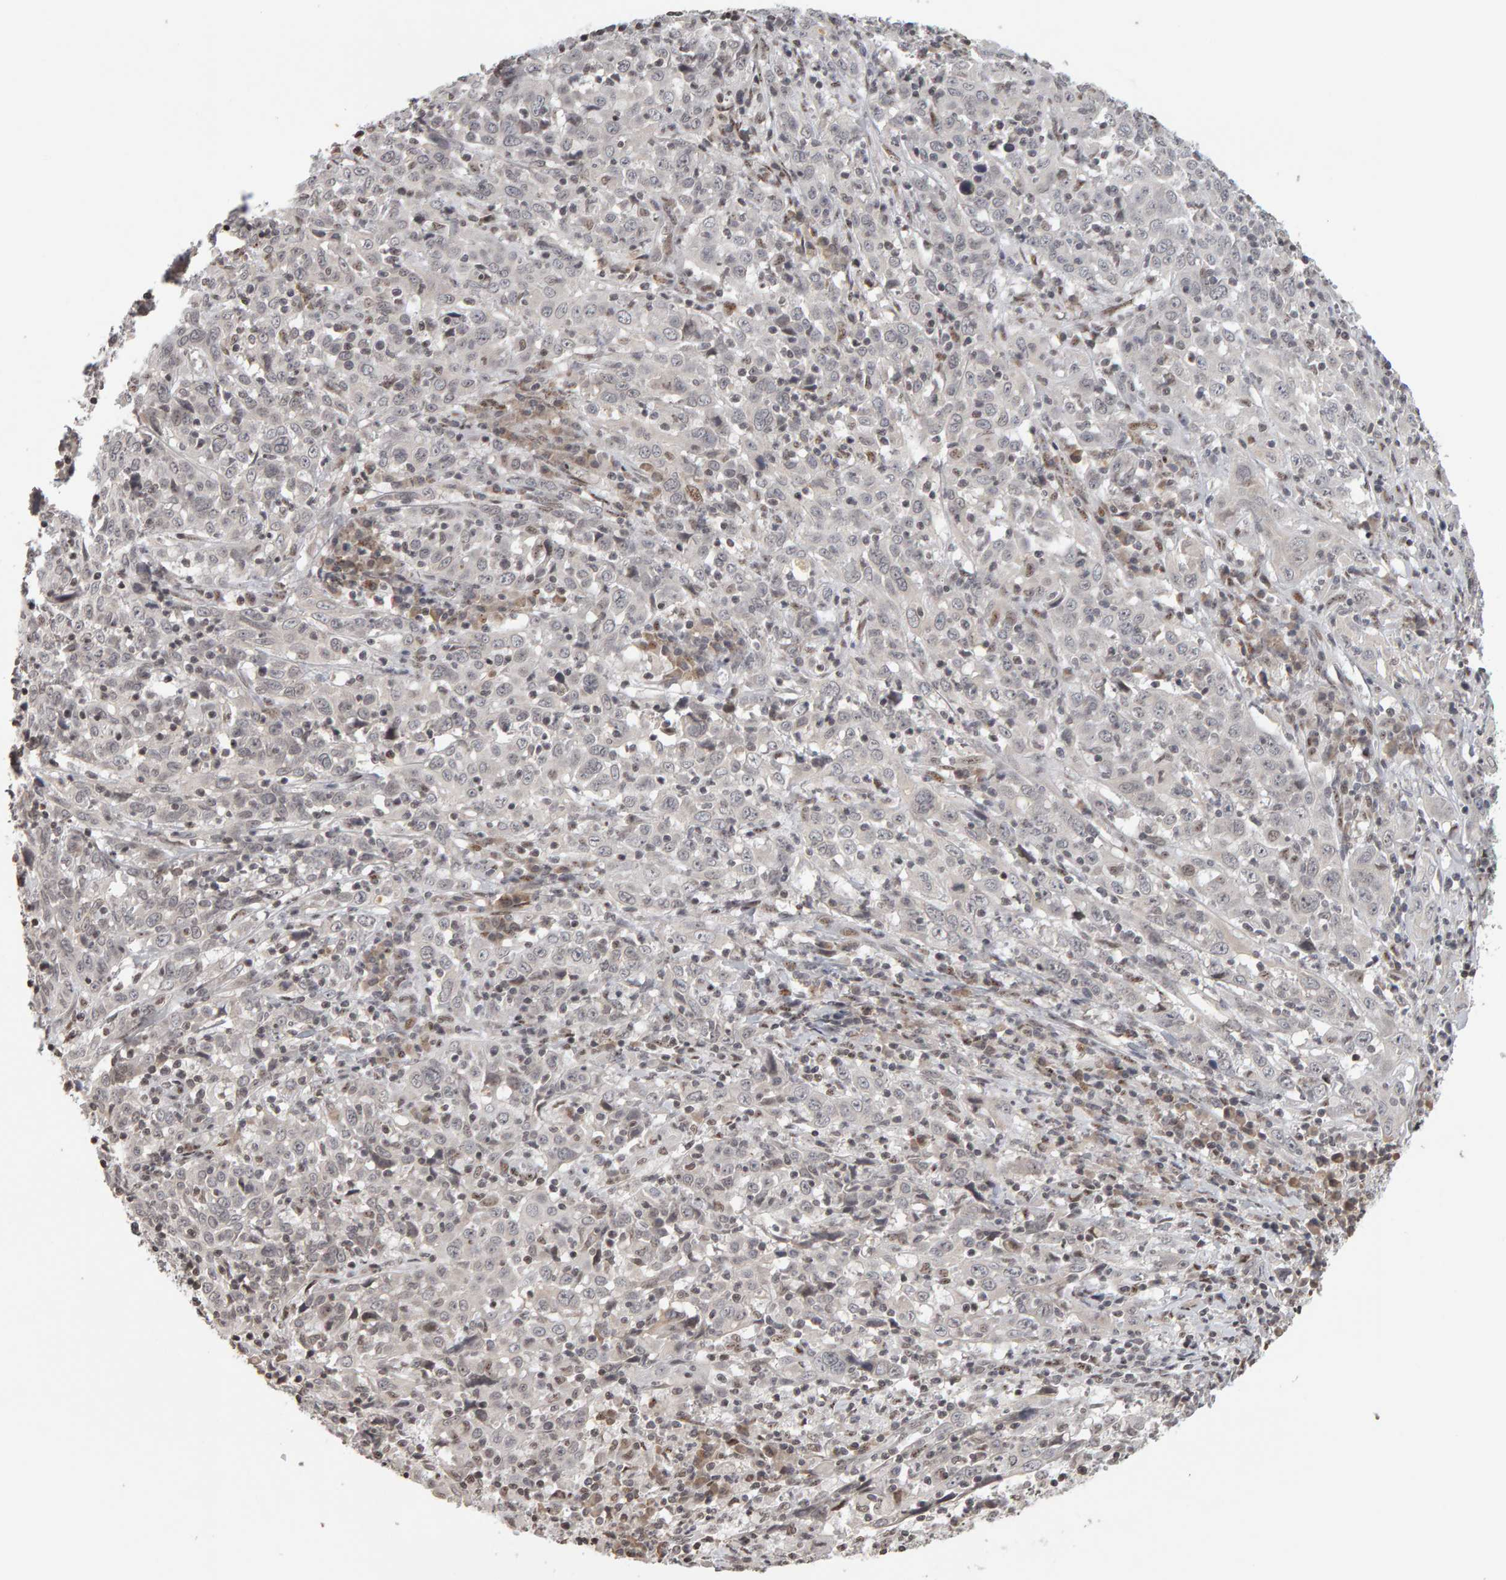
{"staining": {"intensity": "negative", "quantity": "none", "location": "none"}, "tissue": "cervical cancer", "cell_type": "Tumor cells", "image_type": "cancer", "snomed": [{"axis": "morphology", "description": "Squamous cell carcinoma, NOS"}, {"axis": "topography", "description": "Cervix"}], "caption": "Immunohistochemical staining of squamous cell carcinoma (cervical) shows no significant positivity in tumor cells.", "gene": "TRAM1", "patient": {"sex": "female", "age": 46}}